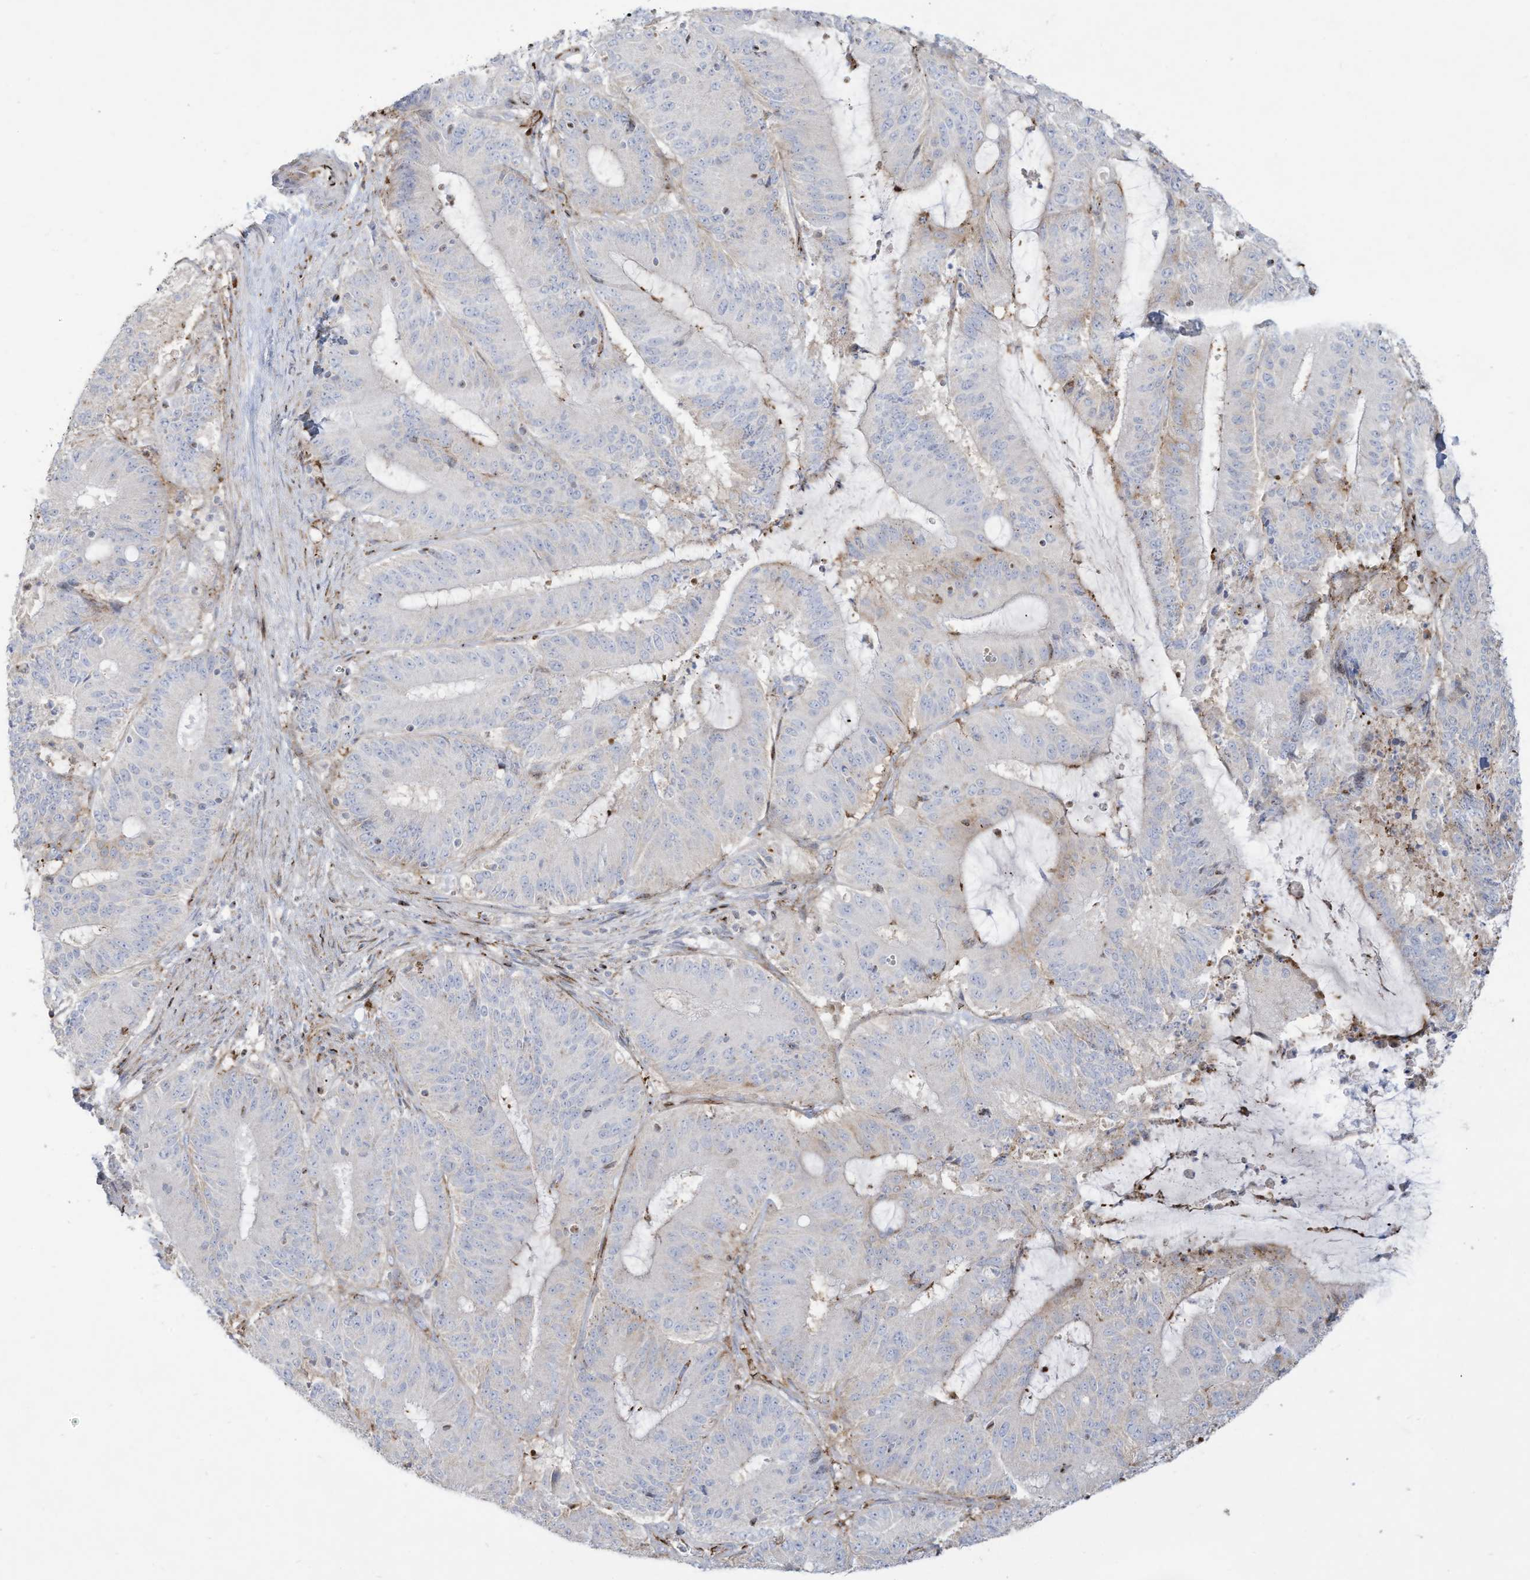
{"staining": {"intensity": "weak", "quantity": "<25%", "location": "cytoplasmic/membranous"}, "tissue": "liver cancer", "cell_type": "Tumor cells", "image_type": "cancer", "snomed": [{"axis": "morphology", "description": "Normal tissue, NOS"}, {"axis": "morphology", "description": "Cholangiocarcinoma"}, {"axis": "topography", "description": "Liver"}, {"axis": "topography", "description": "Peripheral nerve tissue"}], "caption": "The image demonstrates no significant positivity in tumor cells of liver cholangiocarcinoma.", "gene": "THNSL2", "patient": {"sex": "female", "age": 73}}